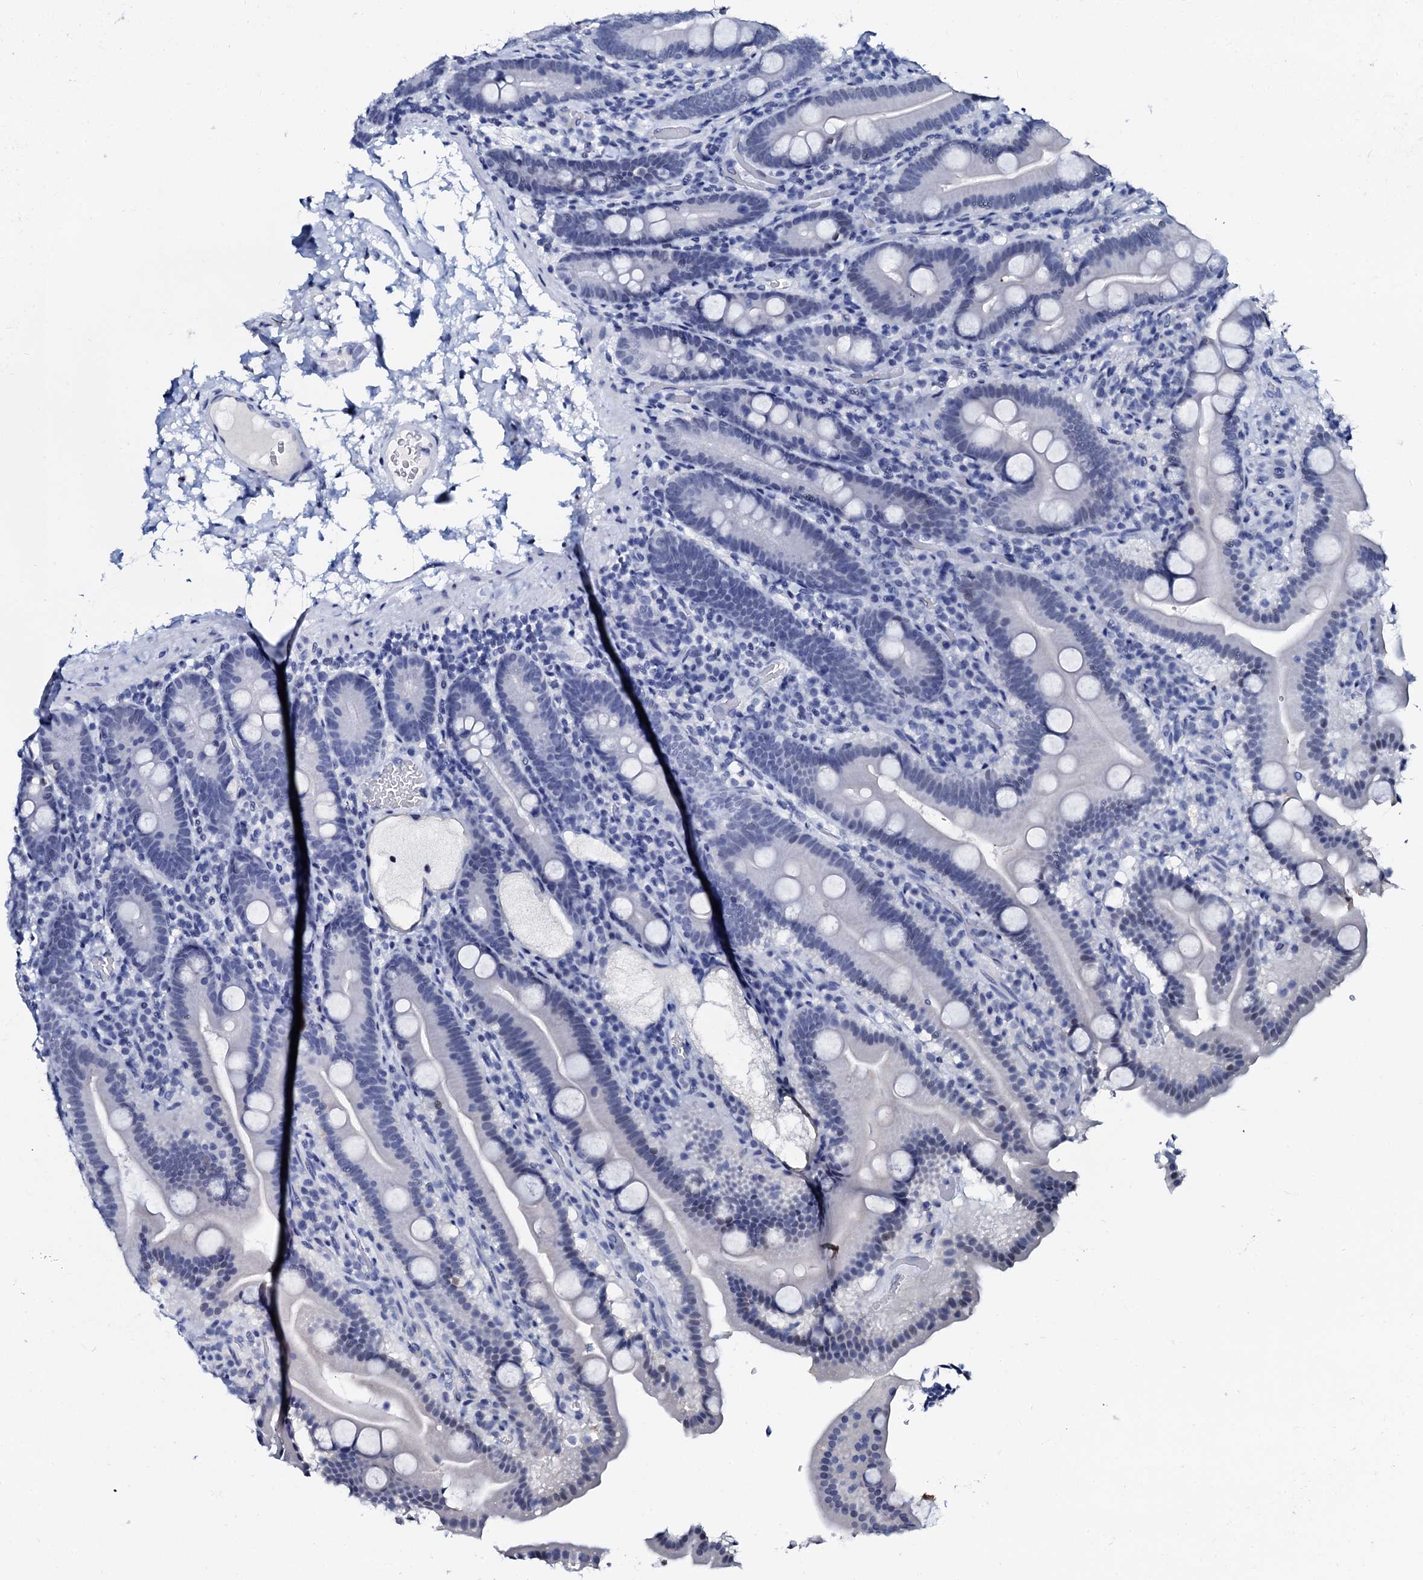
{"staining": {"intensity": "negative", "quantity": "none", "location": "none"}, "tissue": "duodenum", "cell_type": "Glandular cells", "image_type": "normal", "snomed": [{"axis": "morphology", "description": "Normal tissue, NOS"}, {"axis": "topography", "description": "Duodenum"}], "caption": "High magnification brightfield microscopy of benign duodenum stained with DAB (3,3'-diaminobenzidine) (brown) and counterstained with hematoxylin (blue): glandular cells show no significant expression.", "gene": "SPATA19", "patient": {"sex": "male", "age": 55}}